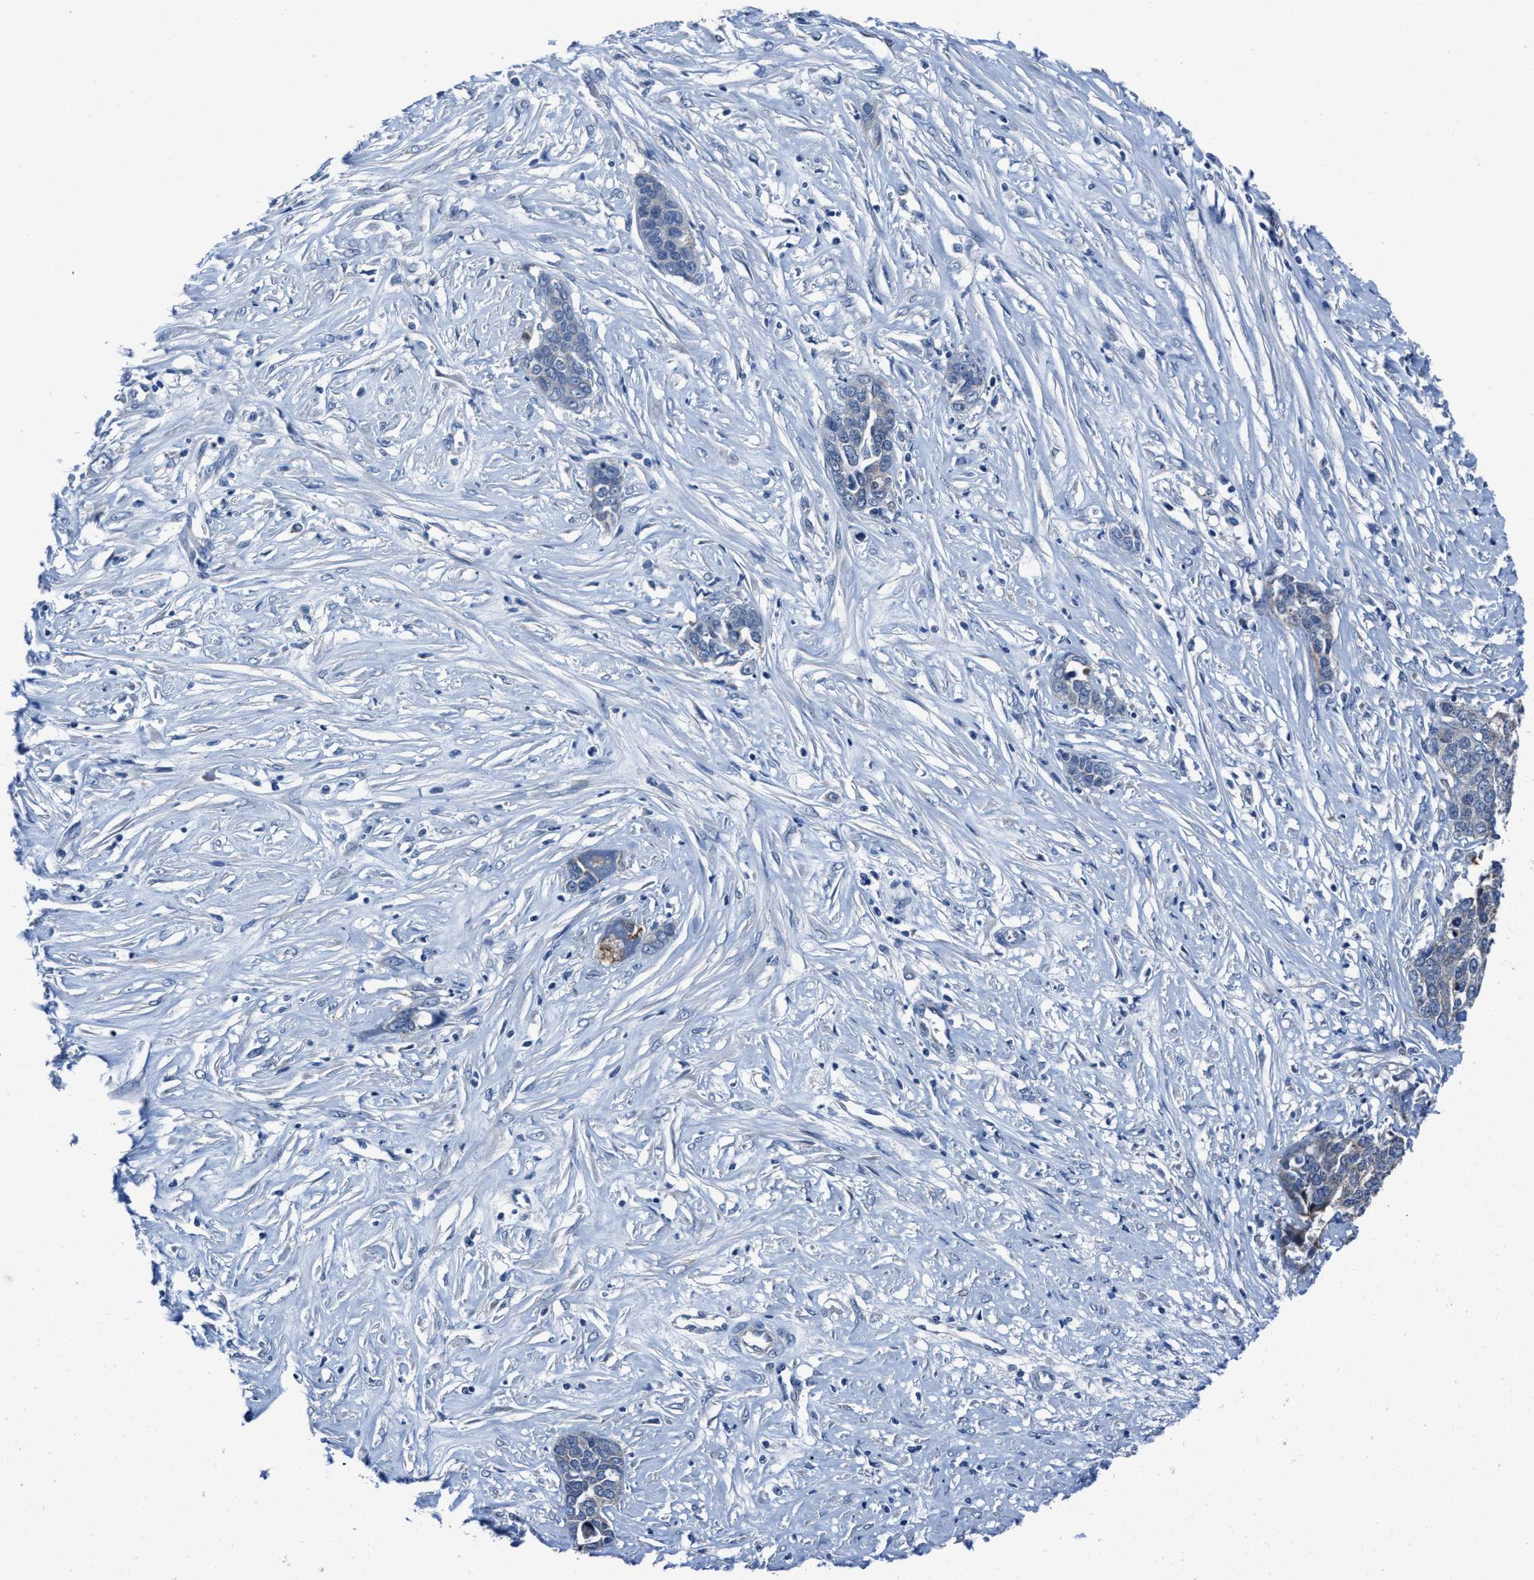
{"staining": {"intensity": "negative", "quantity": "none", "location": "none"}, "tissue": "ovarian cancer", "cell_type": "Tumor cells", "image_type": "cancer", "snomed": [{"axis": "morphology", "description": "Cystadenocarcinoma, serous, NOS"}, {"axis": "topography", "description": "Ovary"}], "caption": "Immunohistochemistry (IHC) histopathology image of human serous cystadenocarcinoma (ovarian) stained for a protein (brown), which exhibits no positivity in tumor cells.", "gene": "GHITM", "patient": {"sex": "female", "age": 44}}